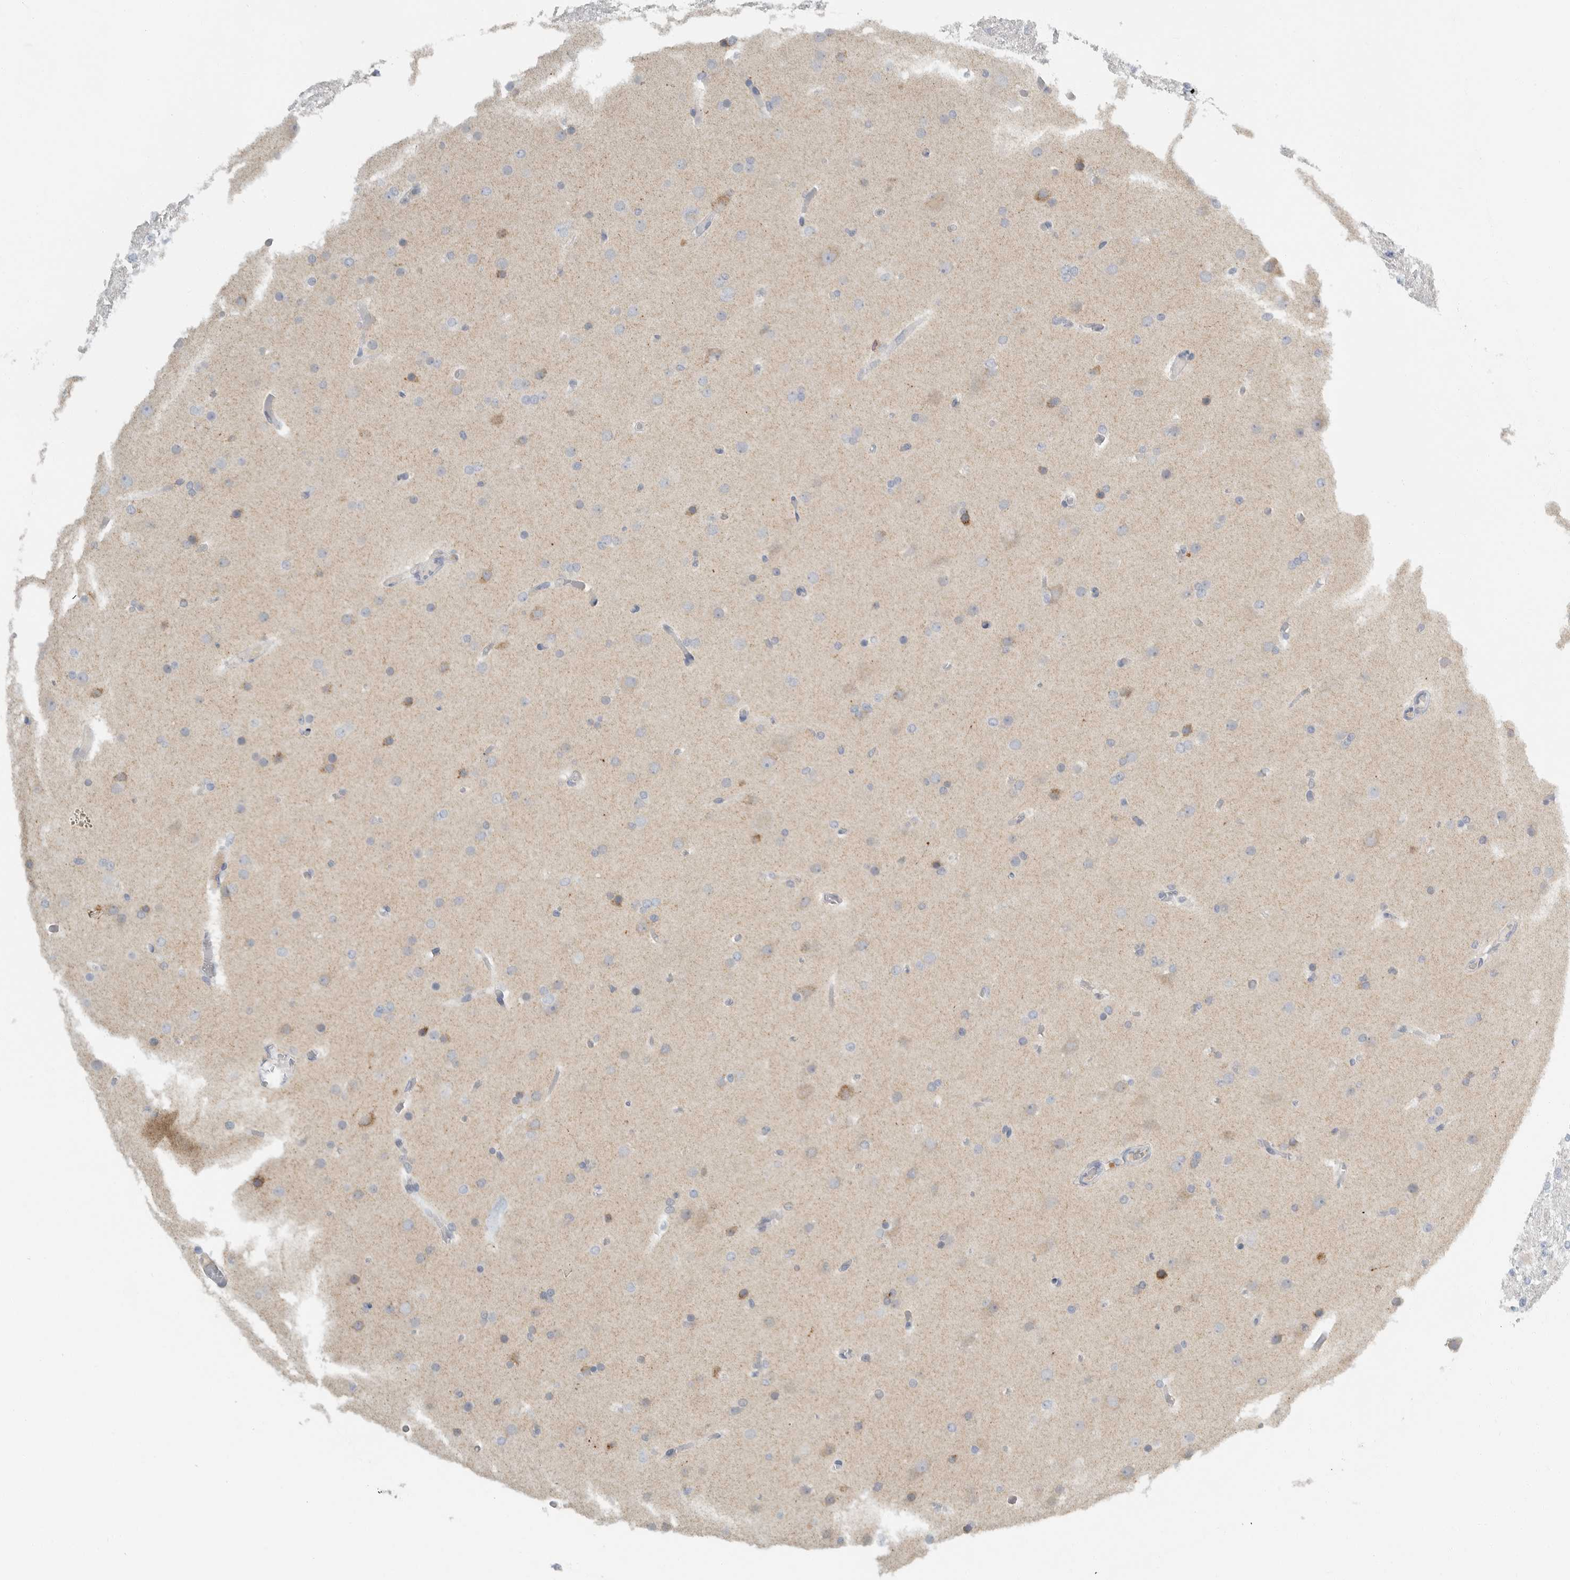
{"staining": {"intensity": "weak", "quantity": "<25%", "location": "cytoplasmic/membranous"}, "tissue": "glioma", "cell_type": "Tumor cells", "image_type": "cancer", "snomed": [{"axis": "morphology", "description": "Glioma, malignant, High grade"}, {"axis": "topography", "description": "Cerebral cortex"}], "caption": "Immunohistochemical staining of high-grade glioma (malignant) exhibits no significant expression in tumor cells. Nuclei are stained in blue.", "gene": "PAM", "patient": {"sex": "female", "age": 36}}